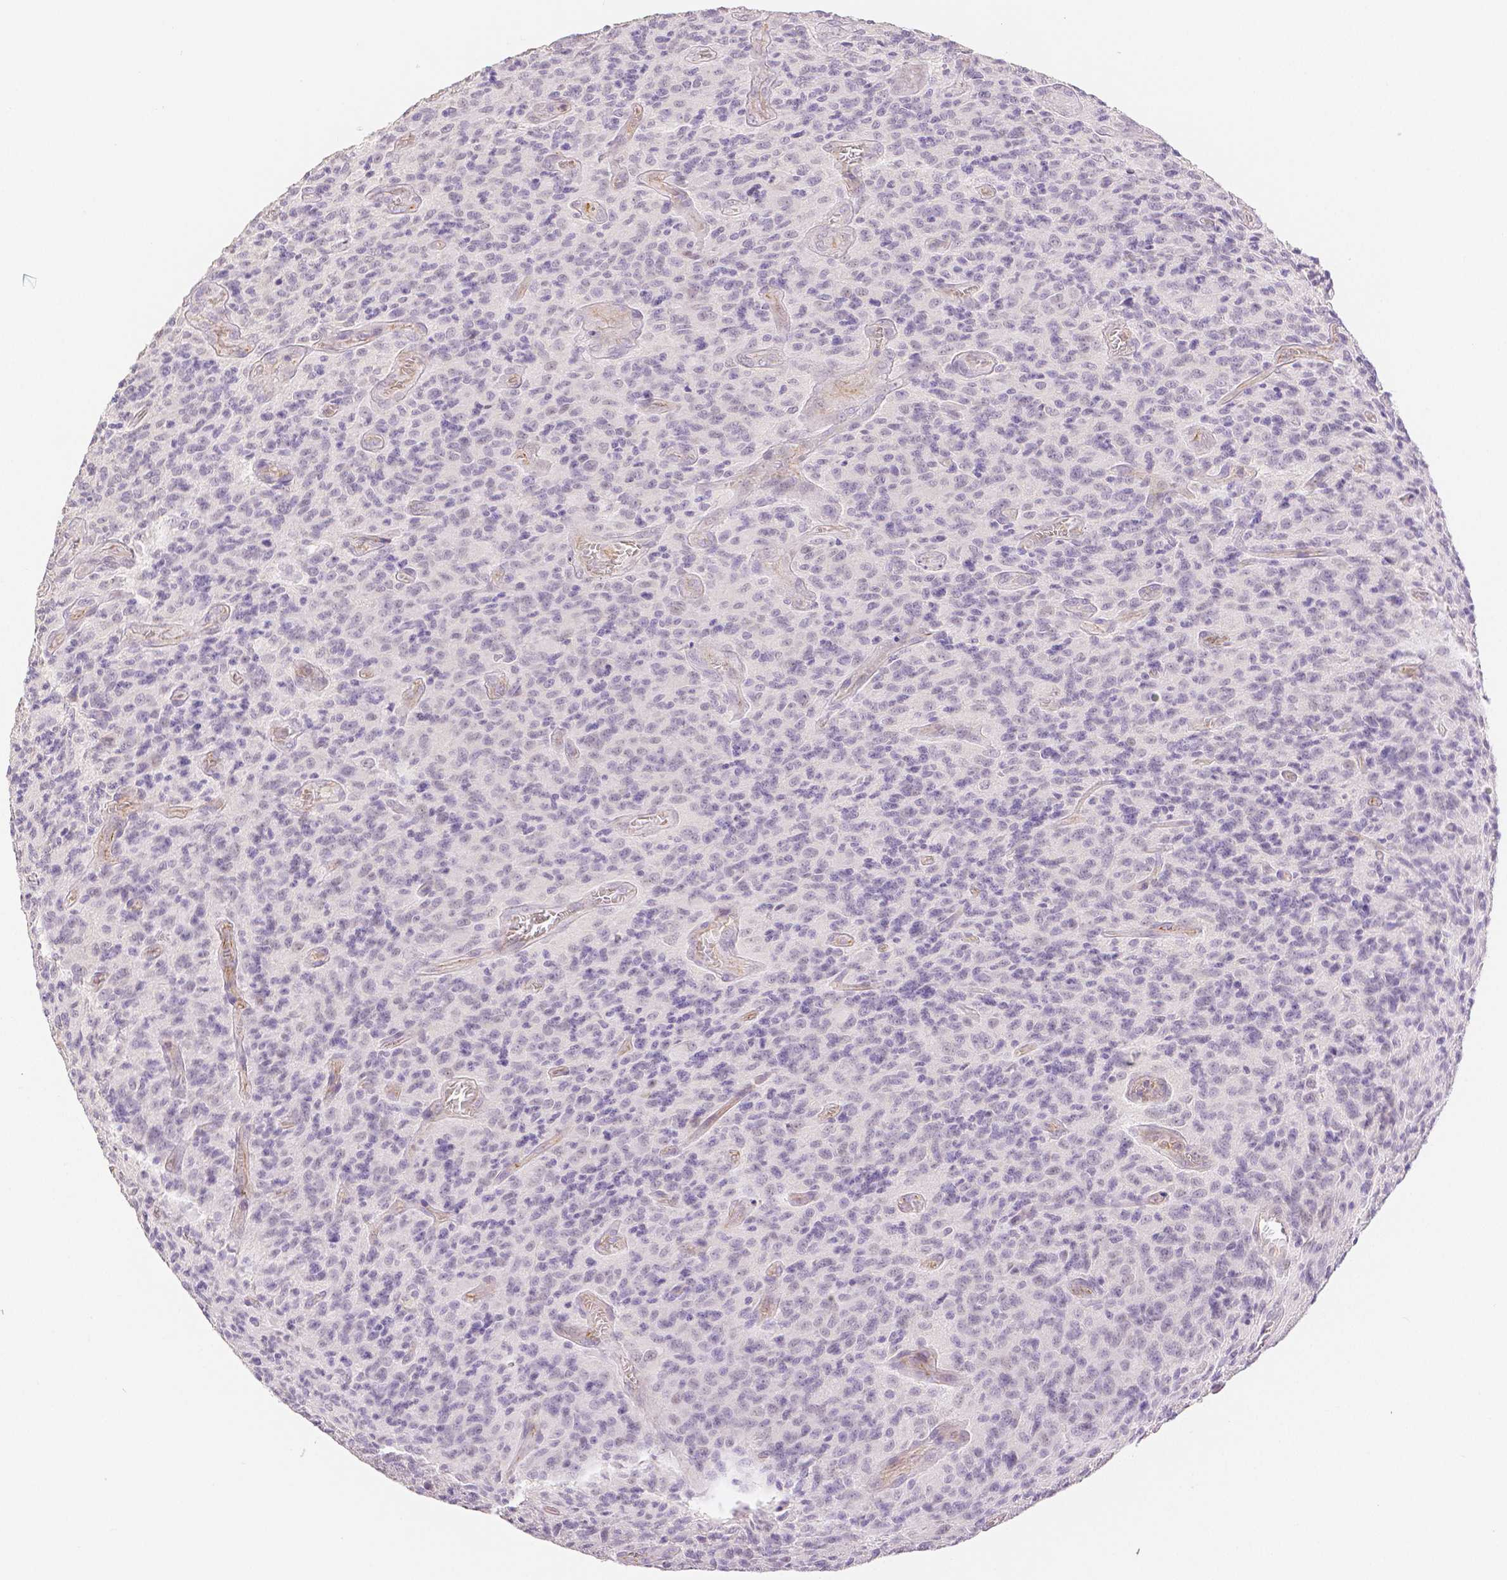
{"staining": {"intensity": "negative", "quantity": "none", "location": "none"}, "tissue": "glioma", "cell_type": "Tumor cells", "image_type": "cancer", "snomed": [{"axis": "morphology", "description": "Glioma, malignant, High grade"}, {"axis": "topography", "description": "Brain"}], "caption": "Immunohistochemistry (IHC) of malignant high-grade glioma displays no expression in tumor cells.", "gene": "OCLN", "patient": {"sex": "male", "age": 76}}